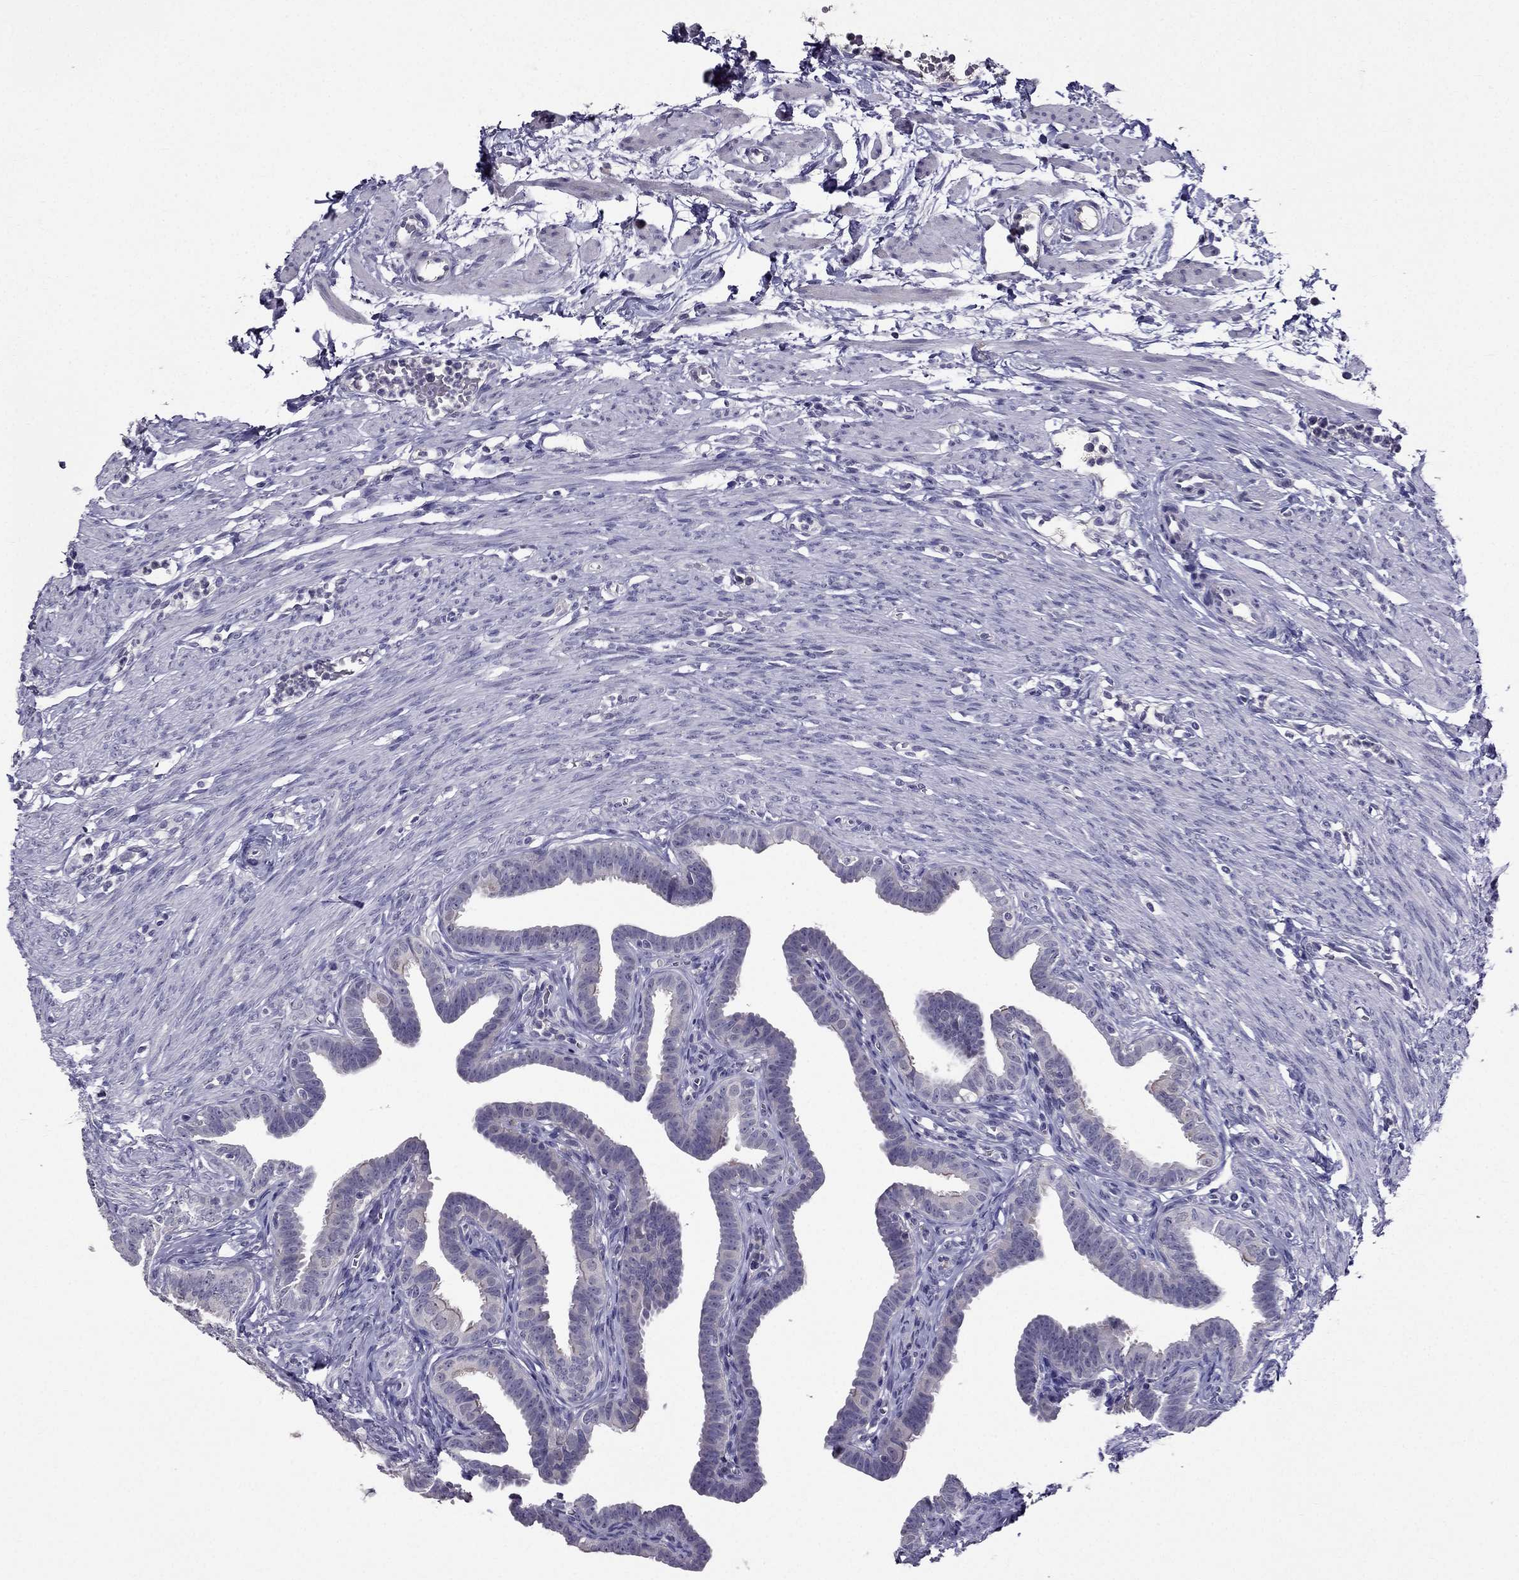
{"staining": {"intensity": "negative", "quantity": "none", "location": "none"}, "tissue": "fallopian tube", "cell_type": "Glandular cells", "image_type": "normal", "snomed": [{"axis": "morphology", "description": "Normal tissue, NOS"}, {"axis": "topography", "description": "Fallopian tube"}, {"axis": "topography", "description": "Ovary"}], "caption": "High magnification brightfield microscopy of benign fallopian tube stained with DAB (brown) and counterstained with hematoxylin (blue): glandular cells show no significant staining.", "gene": "DUSP15", "patient": {"sex": "female", "age": 33}}